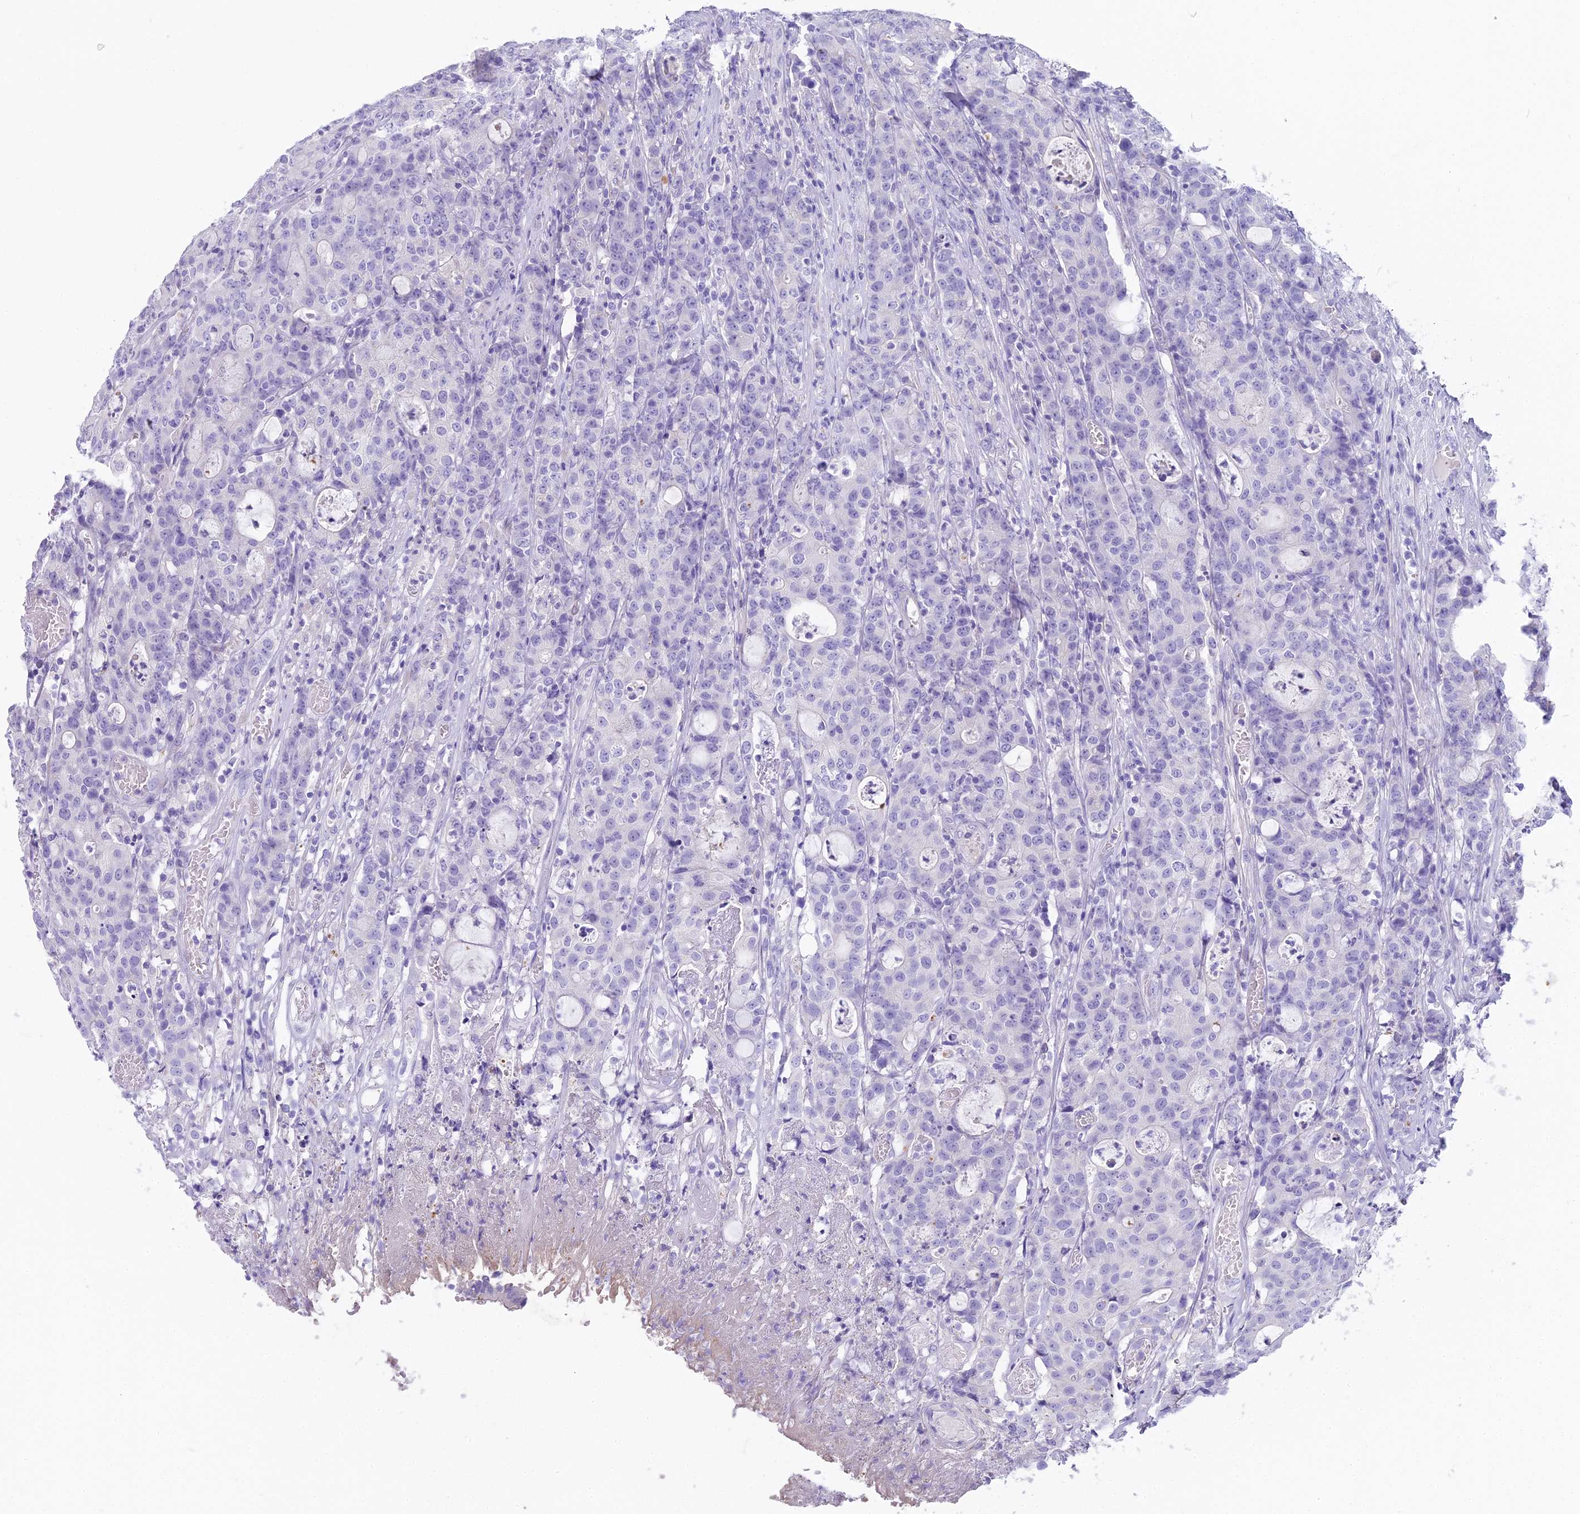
{"staining": {"intensity": "negative", "quantity": "none", "location": "none"}, "tissue": "colorectal cancer", "cell_type": "Tumor cells", "image_type": "cancer", "snomed": [{"axis": "morphology", "description": "Adenocarcinoma, NOS"}, {"axis": "topography", "description": "Colon"}], "caption": "Immunohistochemical staining of human colorectal cancer (adenocarcinoma) reveals no significant expression in tumor cells. (DAB IHC, high magnification).", "gene": "UNC80", "patient": {"sex": "male", "age": 83}}